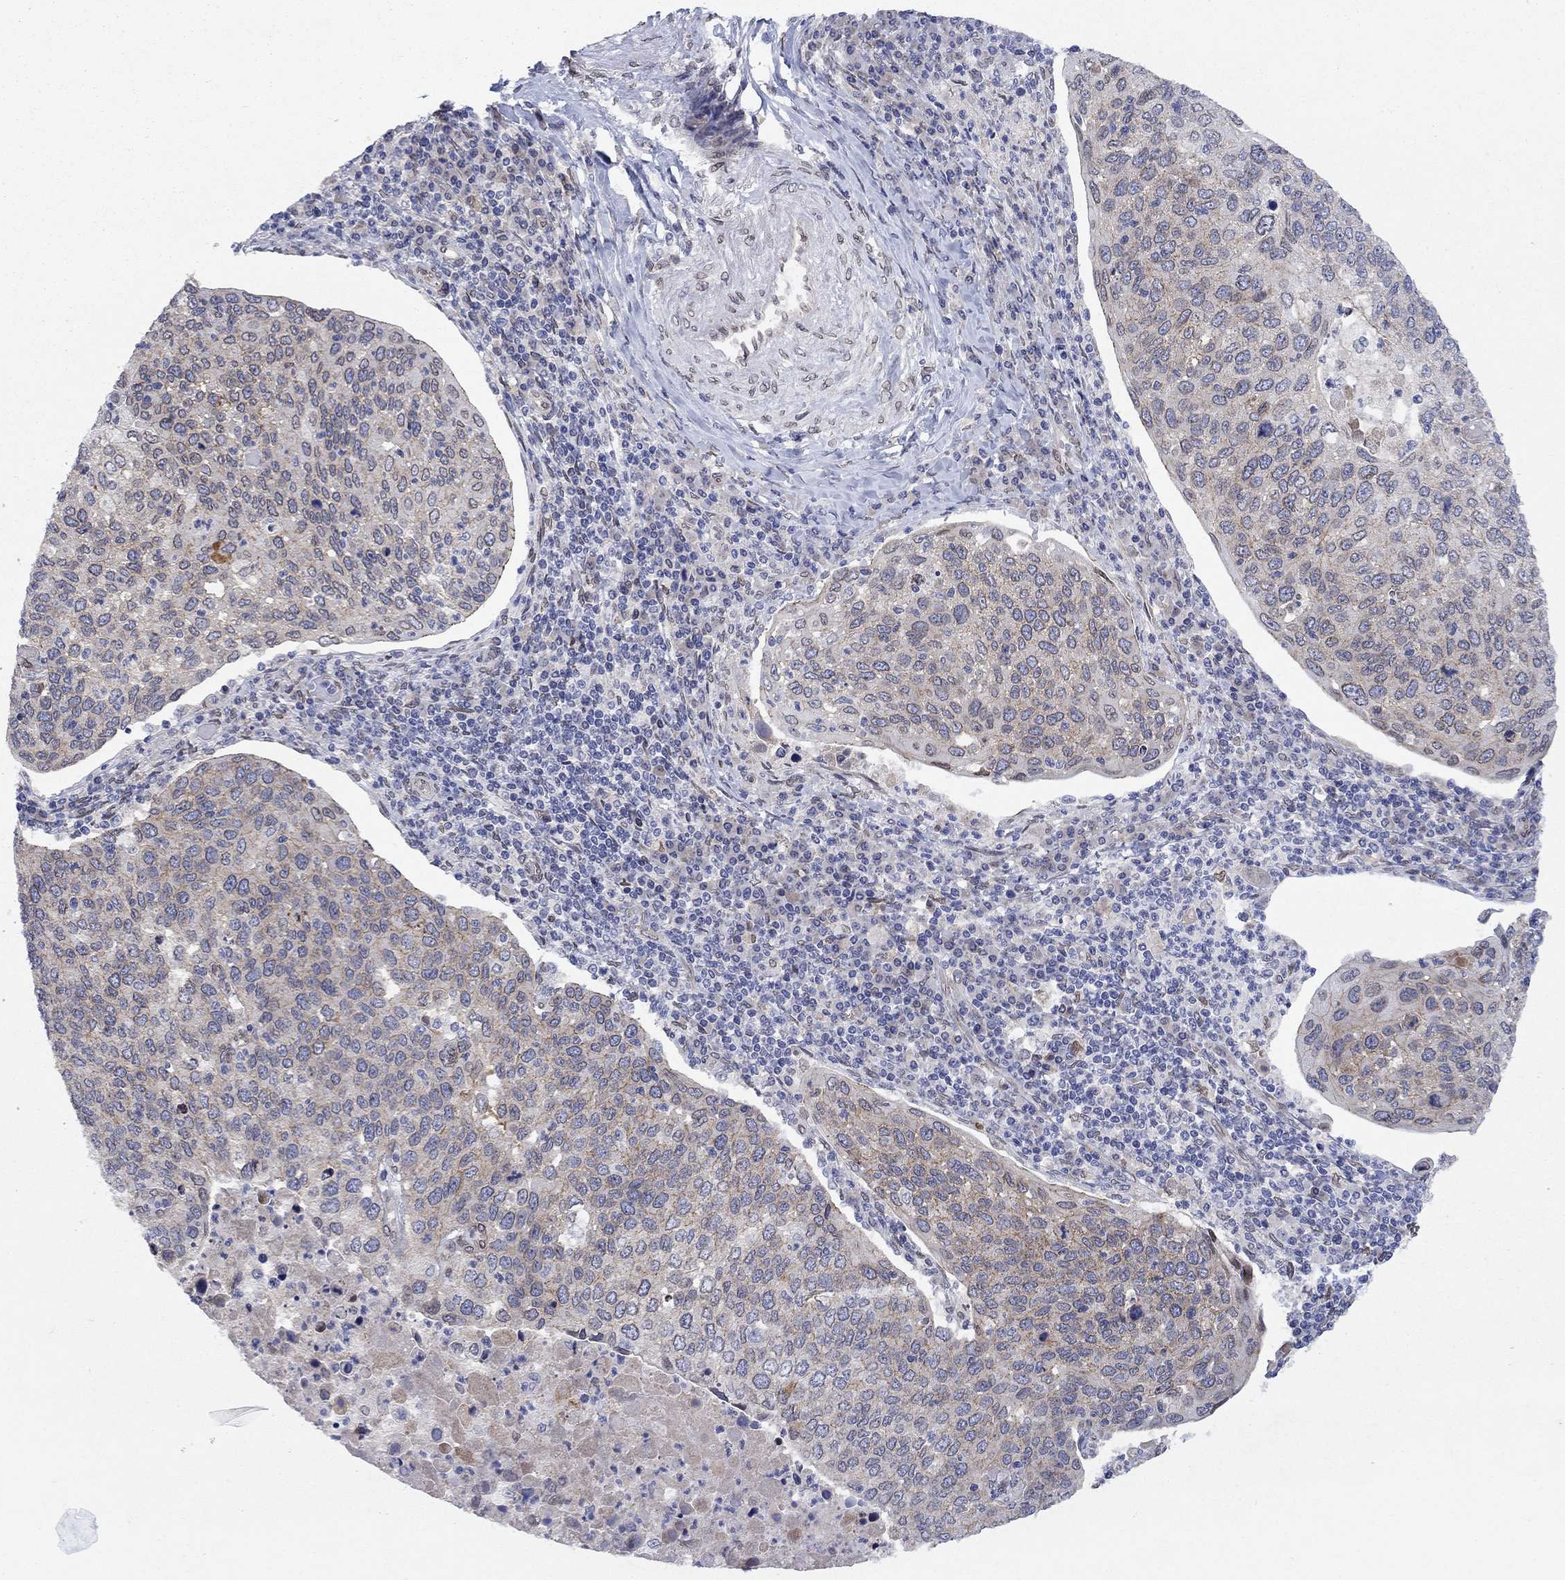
{"staining": {"intensity": "weak", "quantity": "<25%", "location": "cytoplasmic/membranous"}, "tissue": "cervical cancer", "cell_type": "Tumor cells", "image_type": "cancer", "snomed": [{"axis": "morphology", "description": "Squamous cell carcinoma, NOS"}, {"axis": "topography", "description": "Cervix"}], "caption": "Tumor cells show no significant expression in cervical cancer.", "gene": "EMC9", "patient": {"sex": "female", "age": 54}}